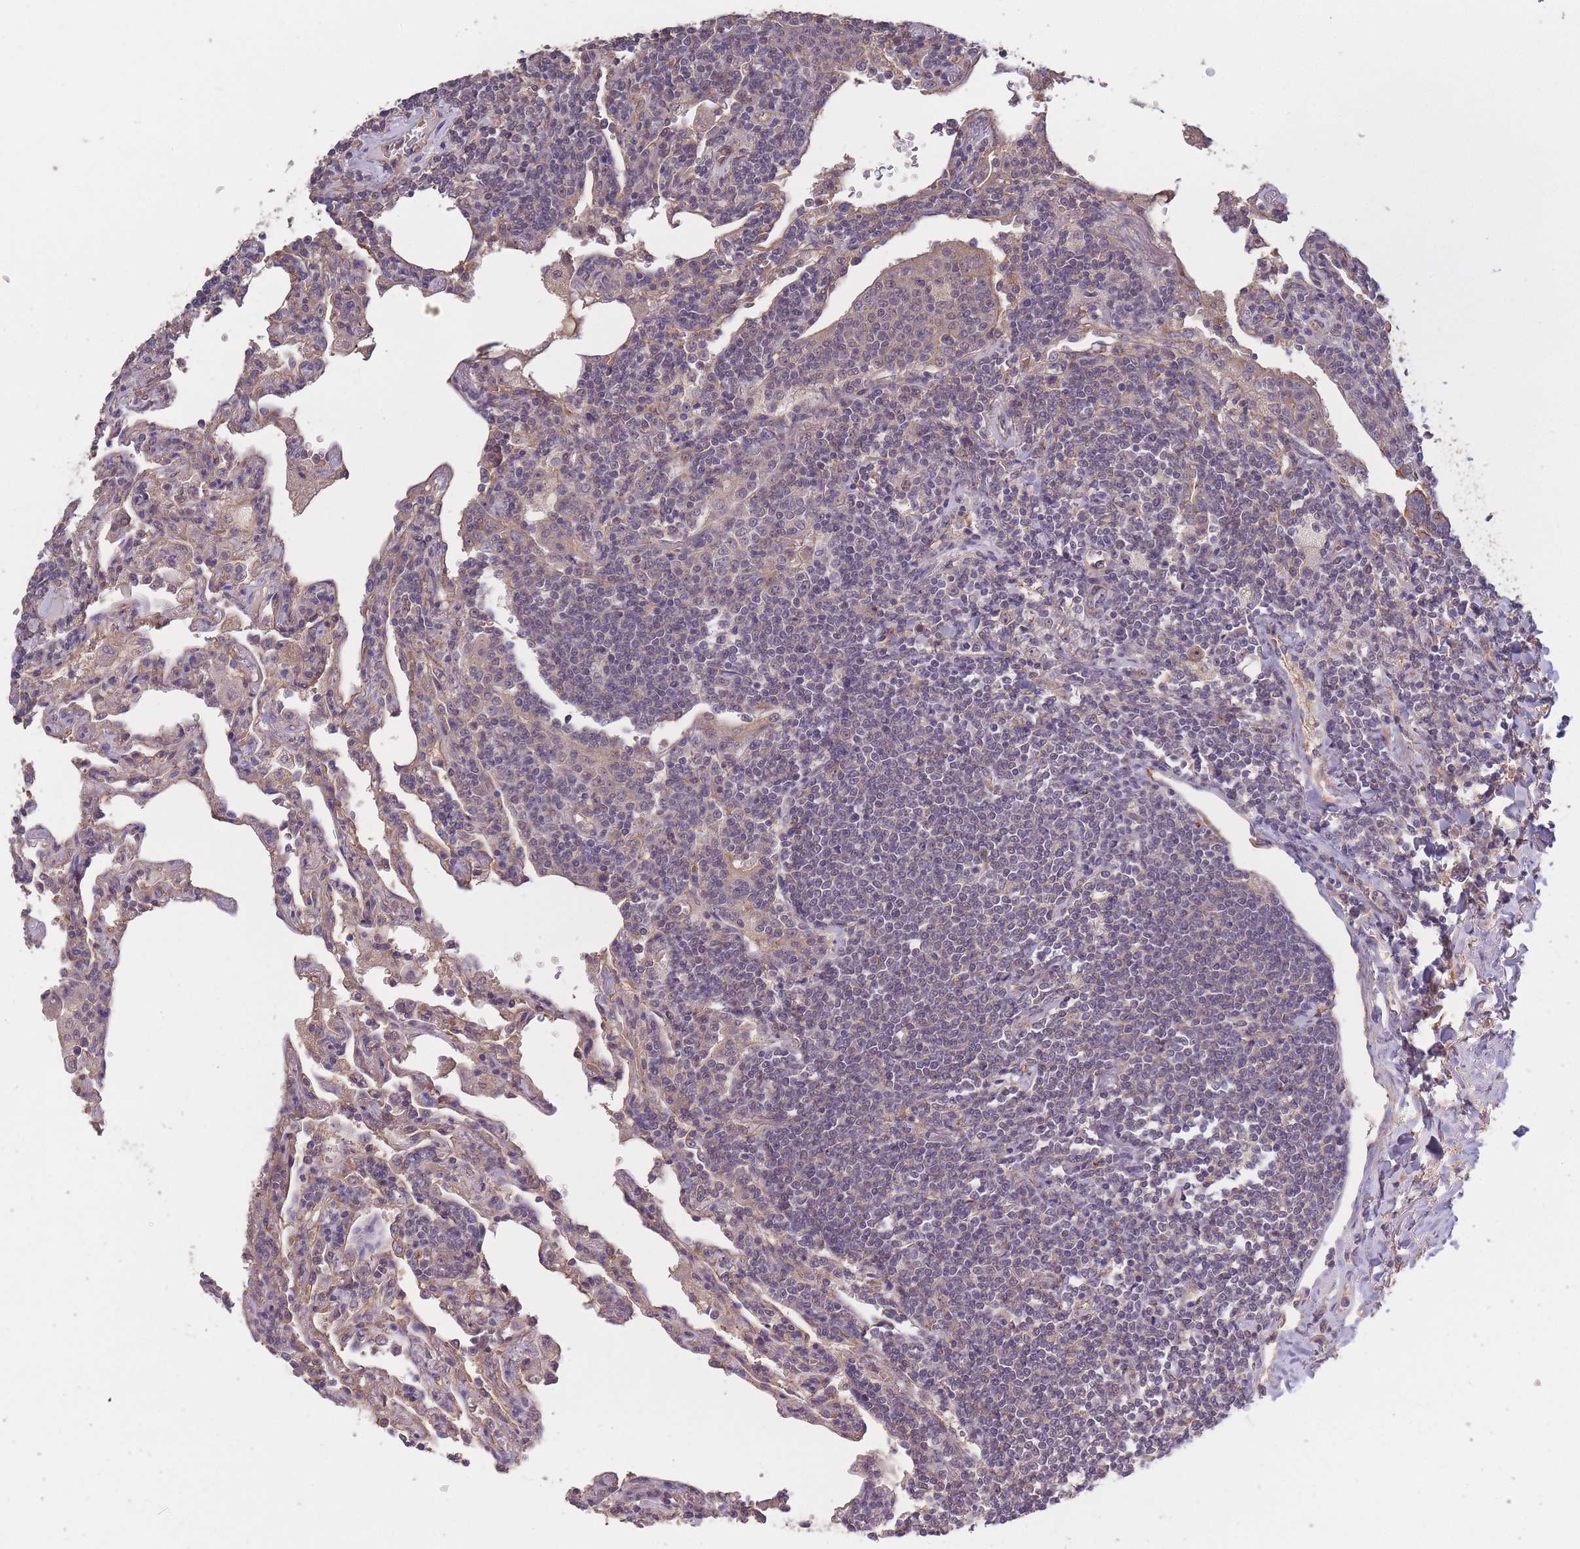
{"staining": {"intensity": "weak", "quantity": "<25%", "location": "cytoplasmic/membranous"}, "tissue": "lymphoma", "cell_type": "Tumor cells", "image_type": "cancer", "snomed": [{"axis": "morphology", "description": "Malignant lymphoma, non-Hodgkin's type, Low grade"}, {"axis": "topography", "description": "Lung"}], "caption": "DAB (3,3'-diaminobenzidine) immunohistochemical staining of malignant lymphoma, non-Hodgkin's type (low-grade) displays no significant expression in tumor cells.", "gene": "KIAA1755", "patient": {"sex": "female", "age": 71}}